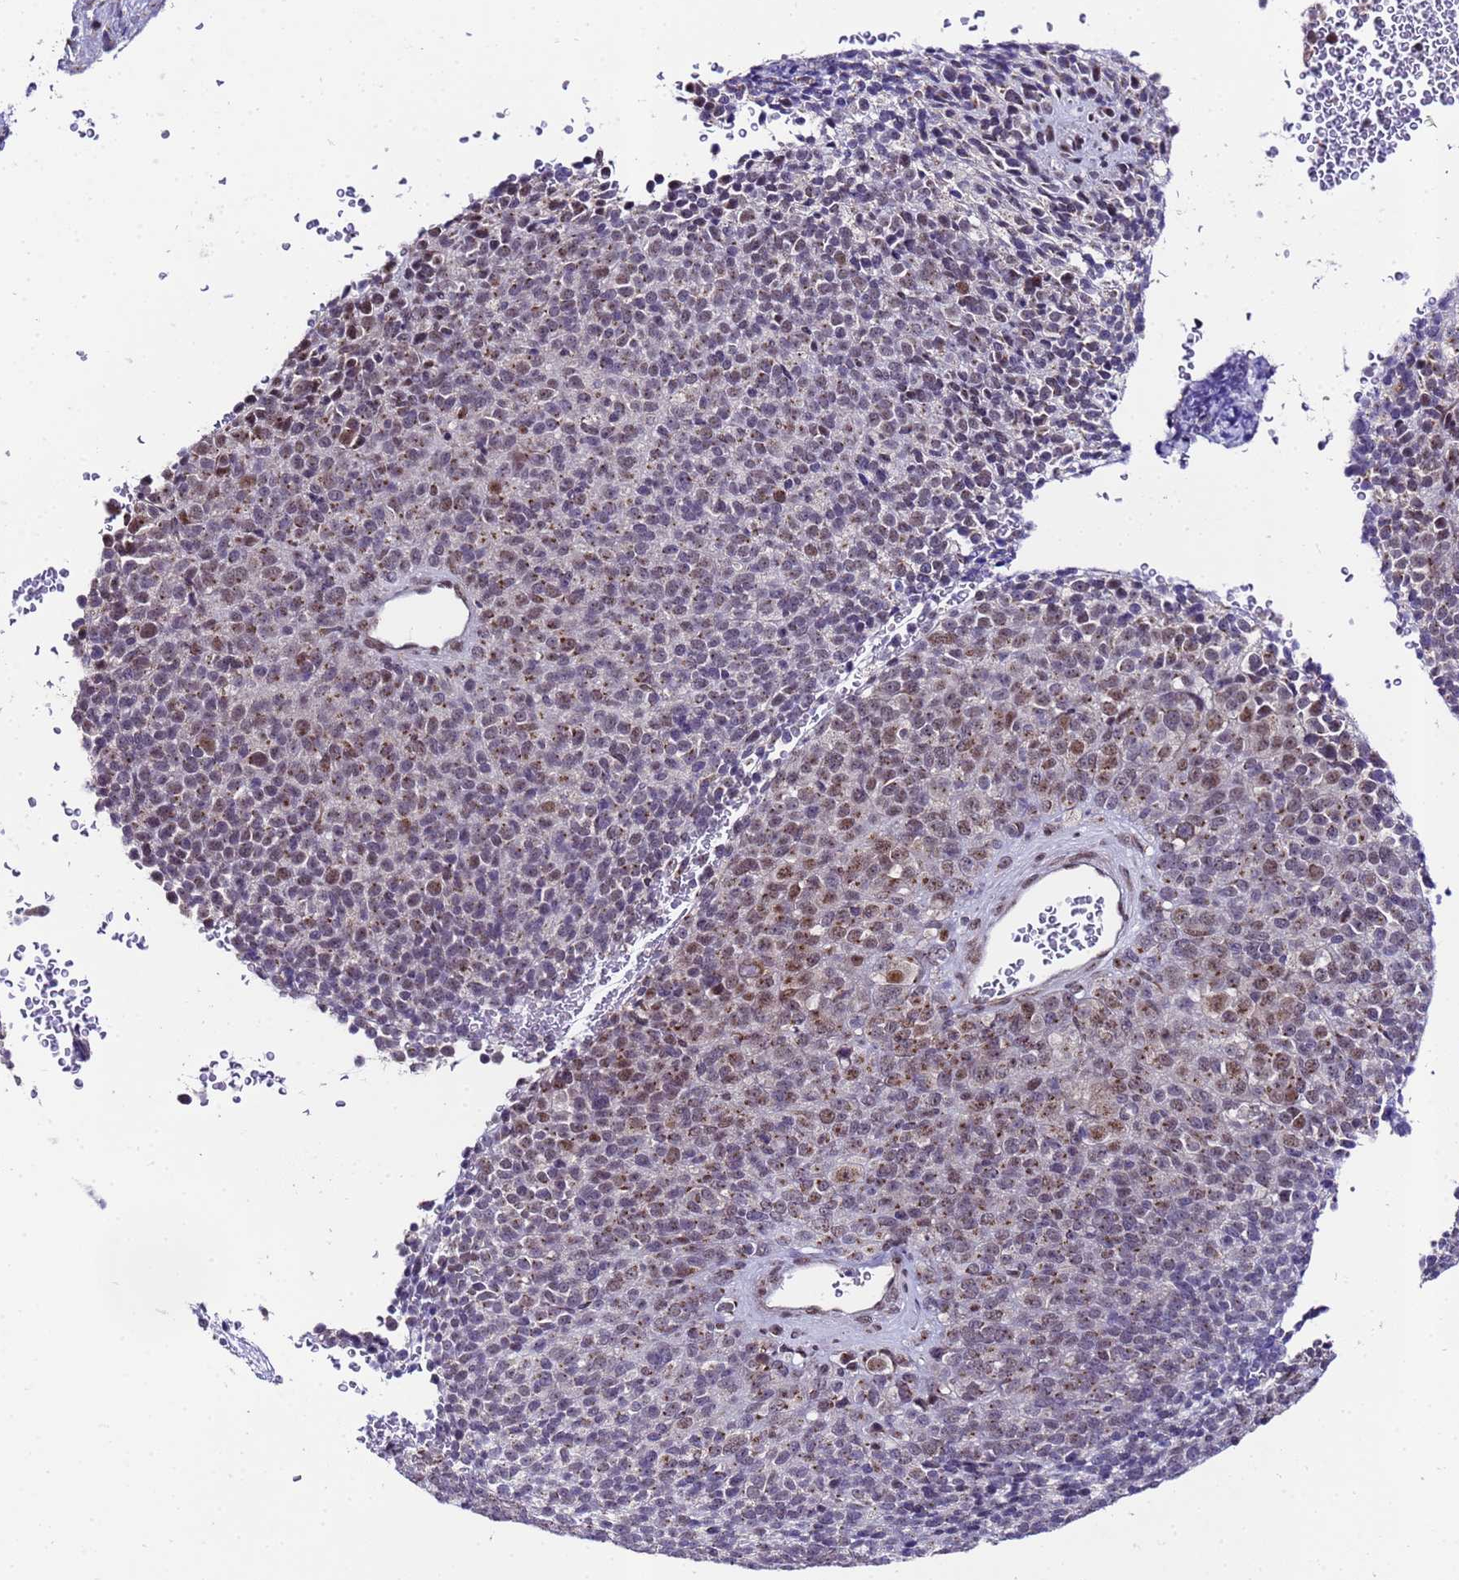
{"staining": {"intensity": "moderate", "quantity": "25%-75%", "location": "cytoplasmic/membranous,nuclear"}, "tissue": "melanoma", "cell_type": "Tumor cells", "image_type": "cancer", "snomed": [{"axis": "morphology", "description": "Malignant melanoma, Metastatic site"}, {"axis": "topography", "description": "Brain"}], "caption": "Tumor cells display medium levels of moderate cytoplasmic/membranous and nuclear staining in approximately 25%-75% of cells in human melanoma.", "gene": "C19orf47", "patient": {"sex": "female", "age": 56}}